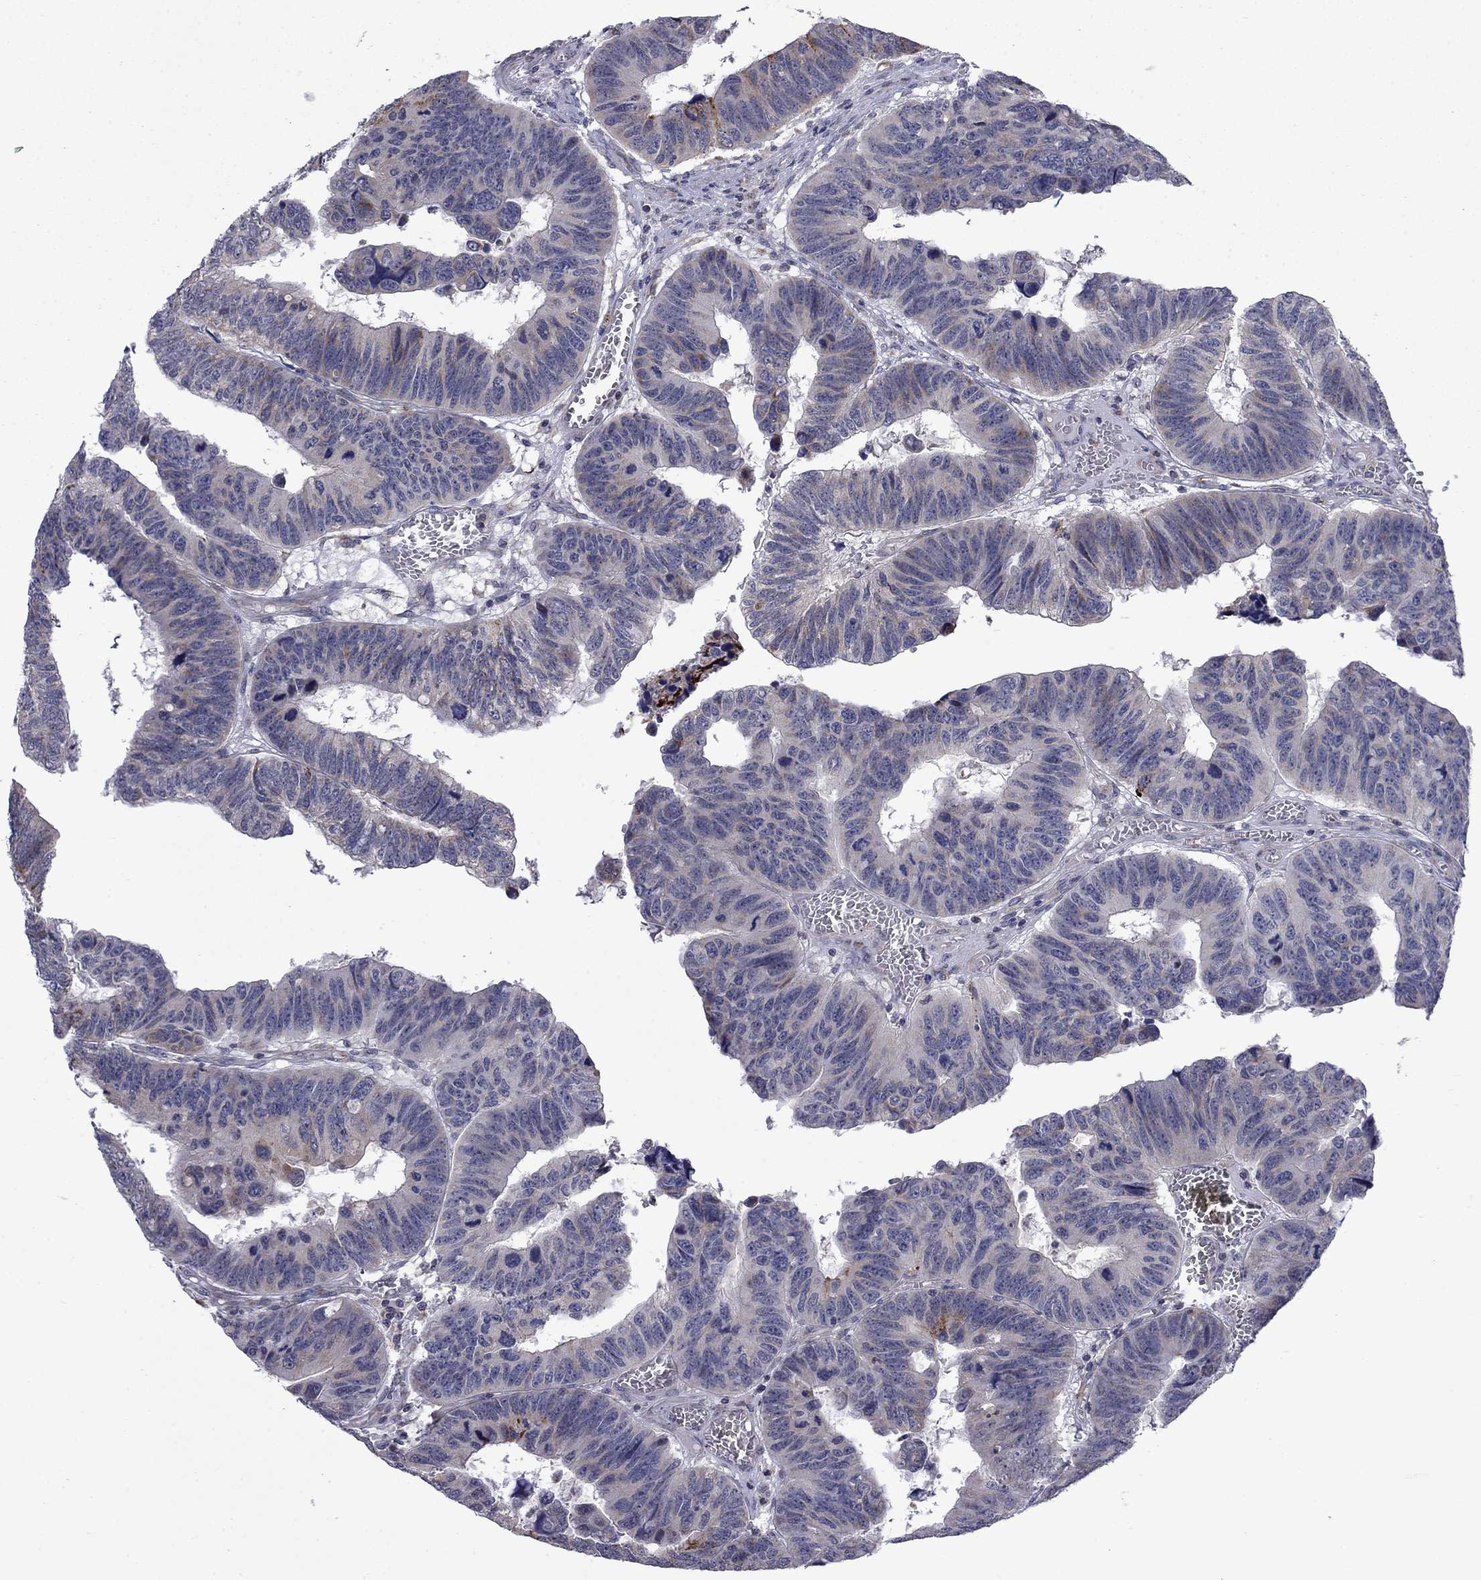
{"staining": {"intensity": "negative", "quantity": "none", "location": "none"}, "tissue": "colorectal cancer", "cell_type": "Tumor cells", "image_type": "cancer", "snomed": [{"axis": "morphology", "description": "Adenocarcinoma, NOS"}, {"axis": "topography", "description": "Appendix"}, {"axis": "topography", "description": "Colon"}, {"axis": "topography", "description": "Cecum"}, {"axis": "topography", "description": "Colon asc"}], "caption": "The image shows no significant expression in tumor cells of colorectal adenocarcinoma.", "gene": "DOP1B", "patient": {"sex": "female", "age": 85}}